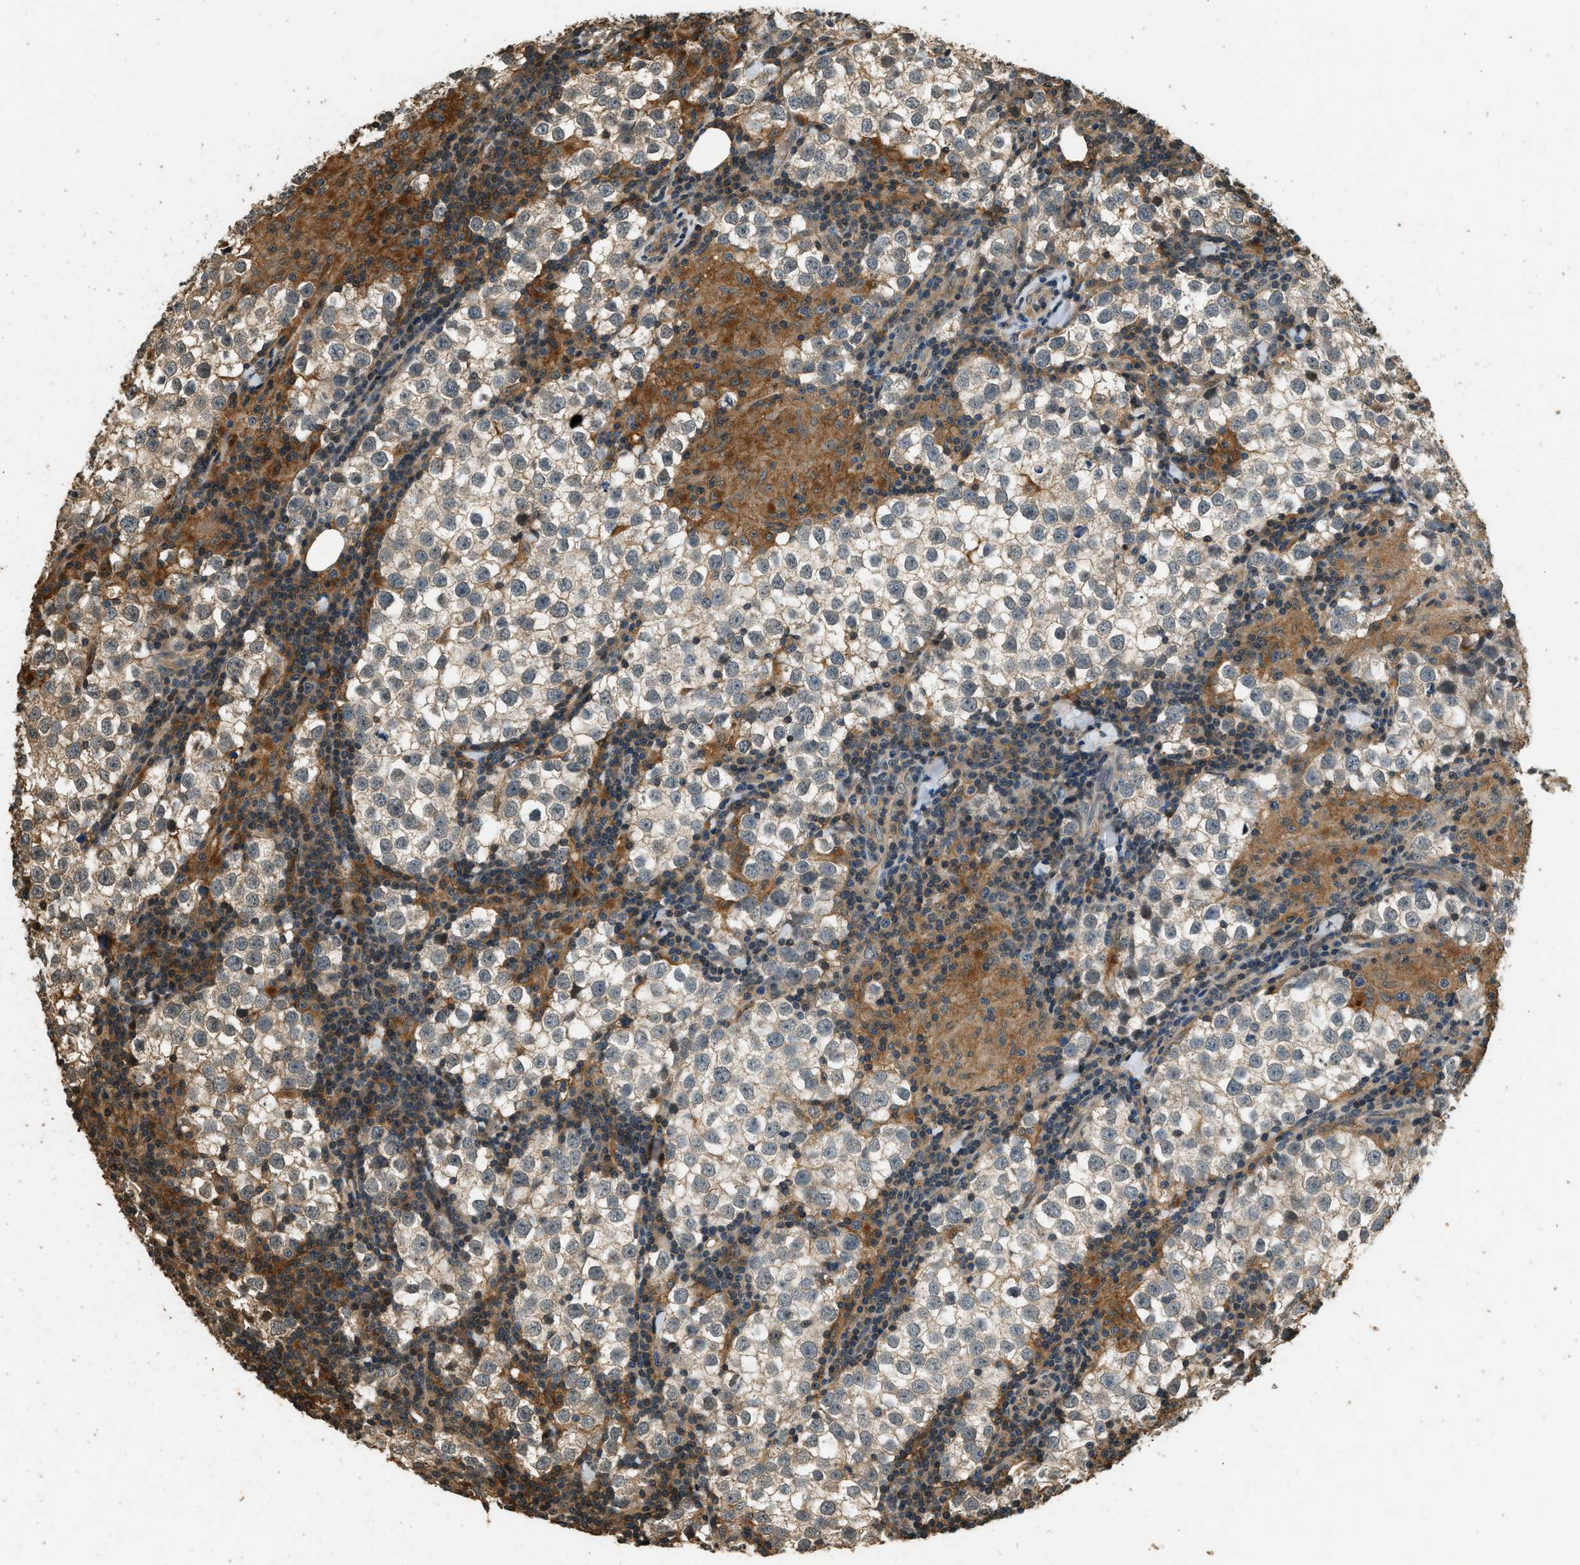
{"staining": {"intensity": "weak", "quantity": "<25%", "location": "cytoplasmic/membranous"}, "tissue": "testis cancer", "cell_type": "Tumor cells", "image_type": "cancer", "snomed": [{"axis": "morphology", "description": "Seminoma, NOS"}, {"axis": "morphology", "description": "Carcinoma, Embryonal, NOS"}, {"axis": "topography", "description": "Testis"}], "caption": "IHC image of human testis seminoma stained for a protein (brown), which reveals no expression in tumor cells.", "gene": "RAP2A", "patient": {"sex": "male", "age": 36}}